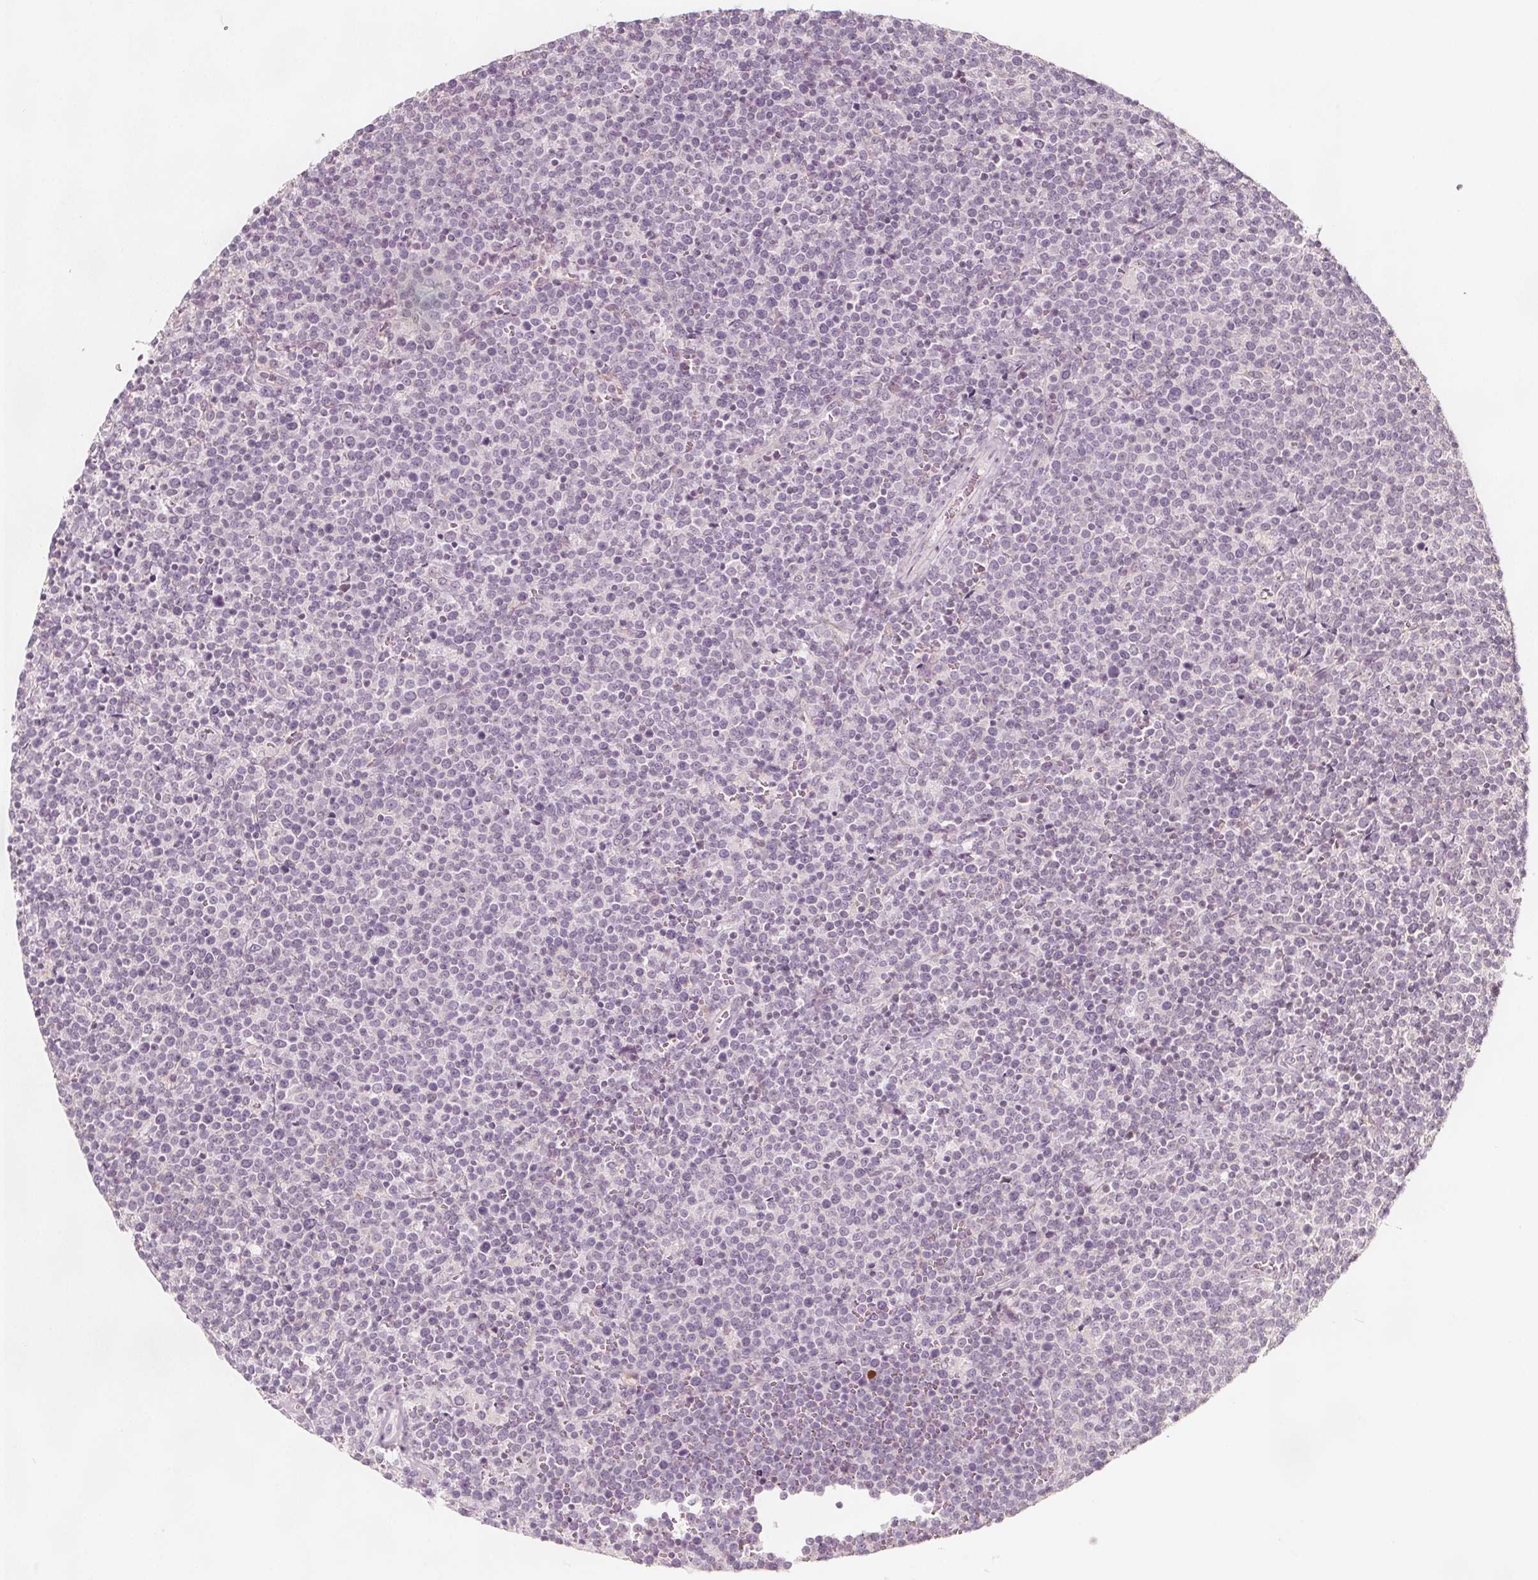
{"staining": {"intensity": "negative", "quantity": "none", "location": "none"}, "tissue": "lymphoma", "cell_type": "Tumor cells", "image_type": "cancer", "snomed": [{"axis": "morphology", "description": "Malignant lymphoma, non-Hodgkin's type, High grade"}, {"axis": "topography", "description": "Lymph node"}], "caption": "The micrograph shows no significant positivity in tumor cells of high-grade malignant lymphoma, non-Hodgkin's type.", "gene": "C1orf167", "patient": {"sex": "male", "age": 61}}